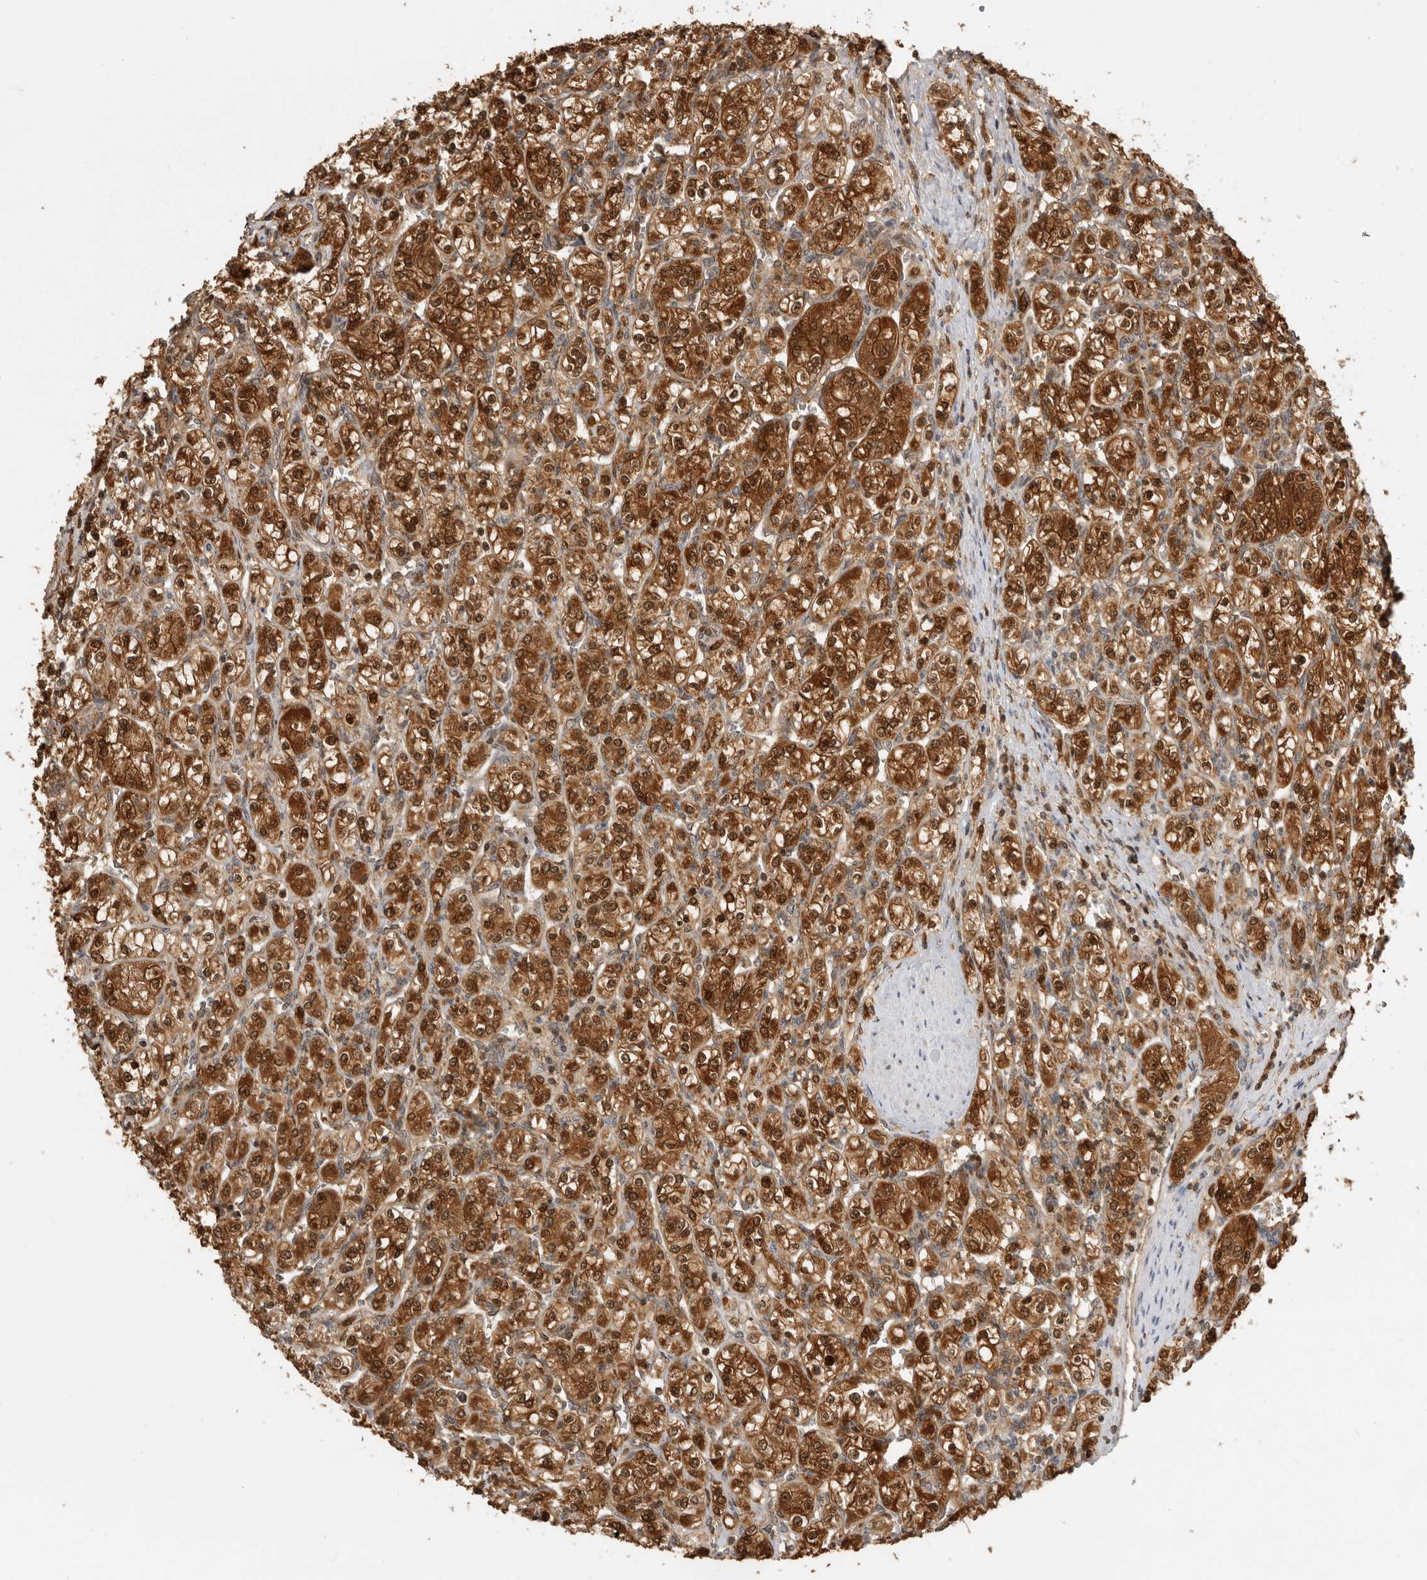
{"staining": {"intensity": "strong", "quantity": ">75%", "location": "cytoplasmic/membranous,nuclear"}, "tissue": "renal cancer", "cell_type": "Tumor cells", "image_type": "cancer", "snomed": [{"axis": "morphology", "description": "Adenocarcinoma, NOS"}, {"axis": "topography", "description": "Kidney"}], "caption": "A micrograph of renal cancer stained for a protein exhibits strong cytoplasmic/membranous and nuclear brown staining in tumor cells.", "gene": "ADPRS", "patient": {"sex": "male", "age": 77}}